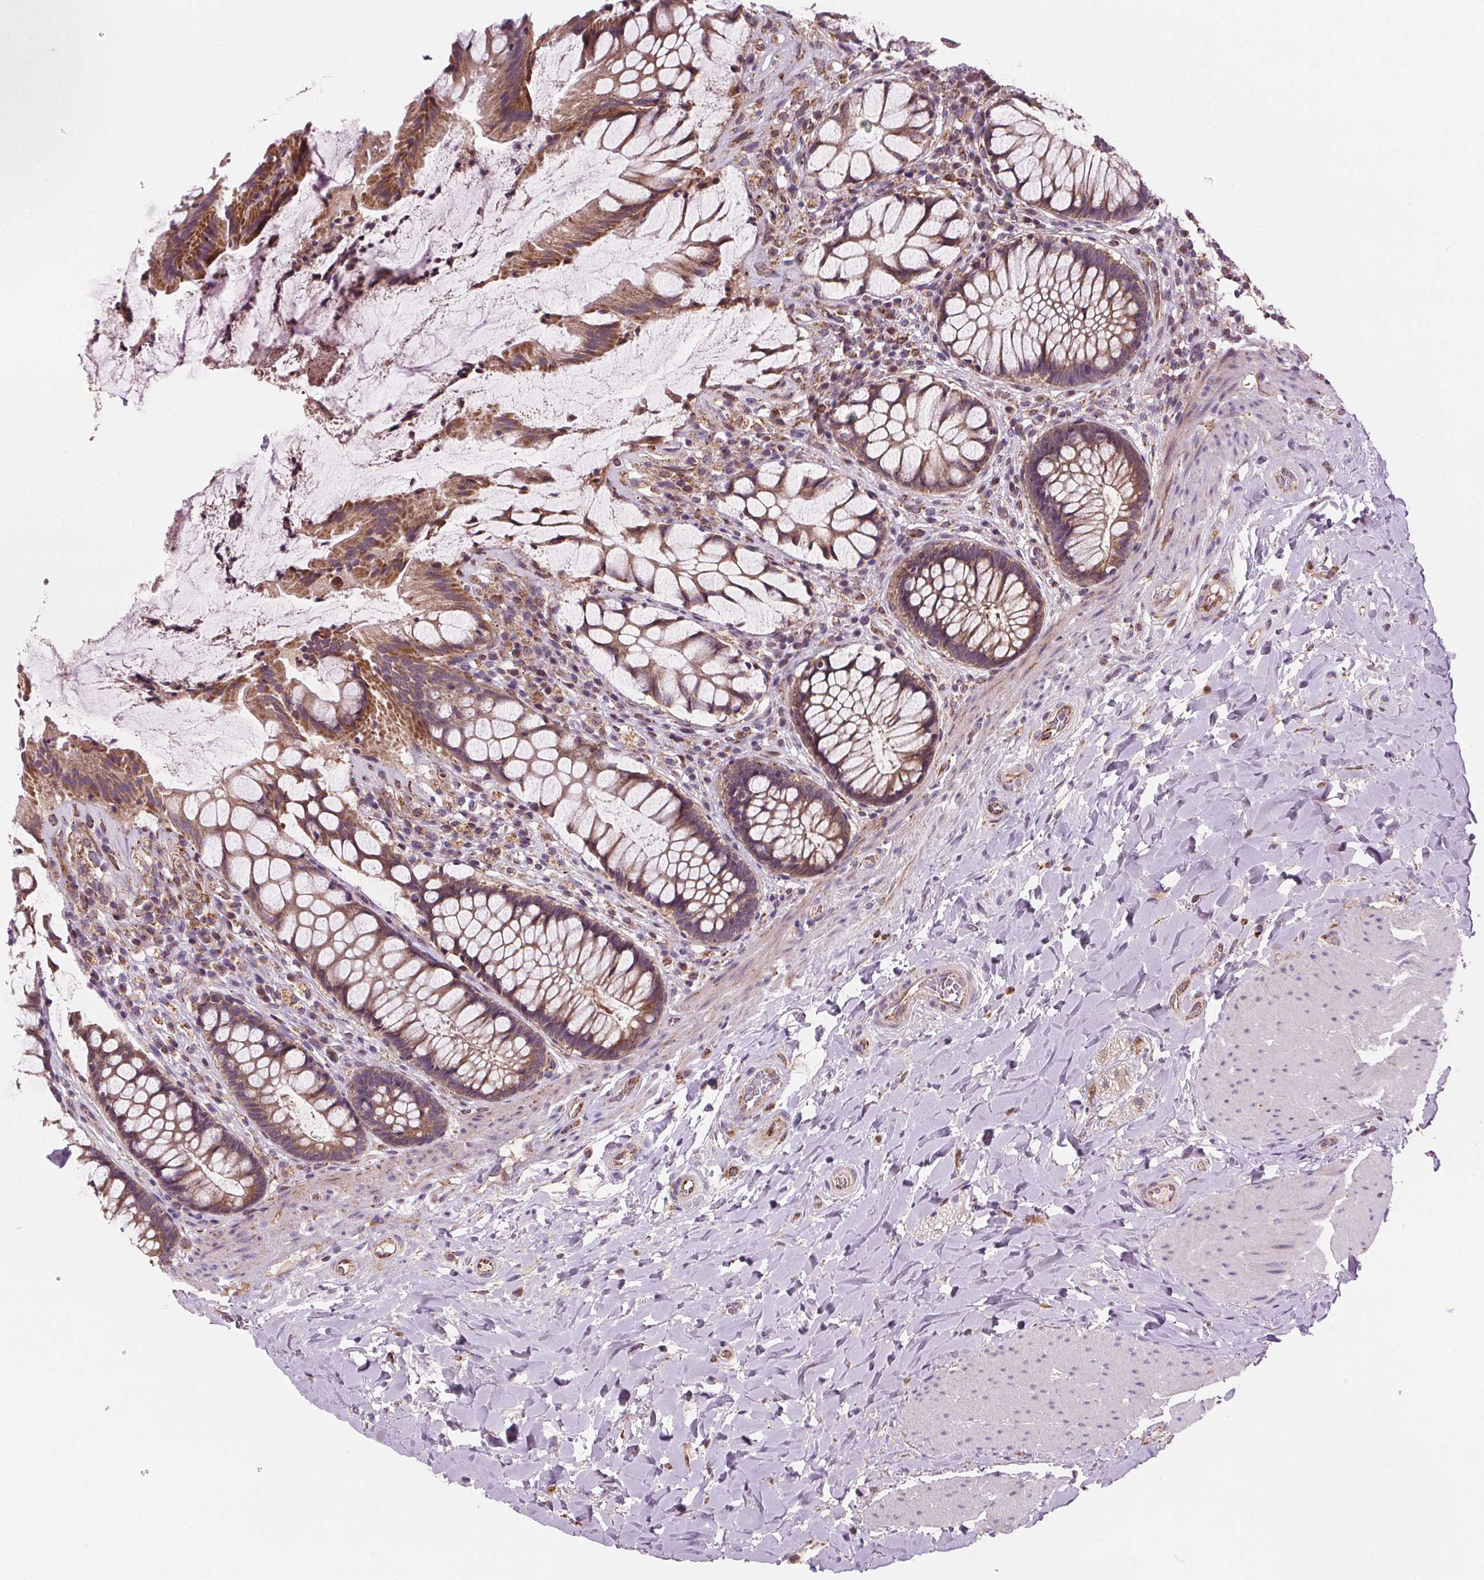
{"staining": {"intensity": "moderate", "quantity": ">75%", "location": "cytoplasmic/membranous"}, "tissue": "rectum", "cell_type": "Glandular cells", "image_type": "normal", "snomed": [{"axis": "morphology", "description": "Normal tissue, NOS"}, {"axis": "topography", "description": "Rectum"}], "caption": "Glandular cells display medium levels of moderate cytoplasmic/membranous expression in about >75% of cells in benign rectum.", "gene": "GOLT1B", "patient": {"sex": "female", "age": 58}}